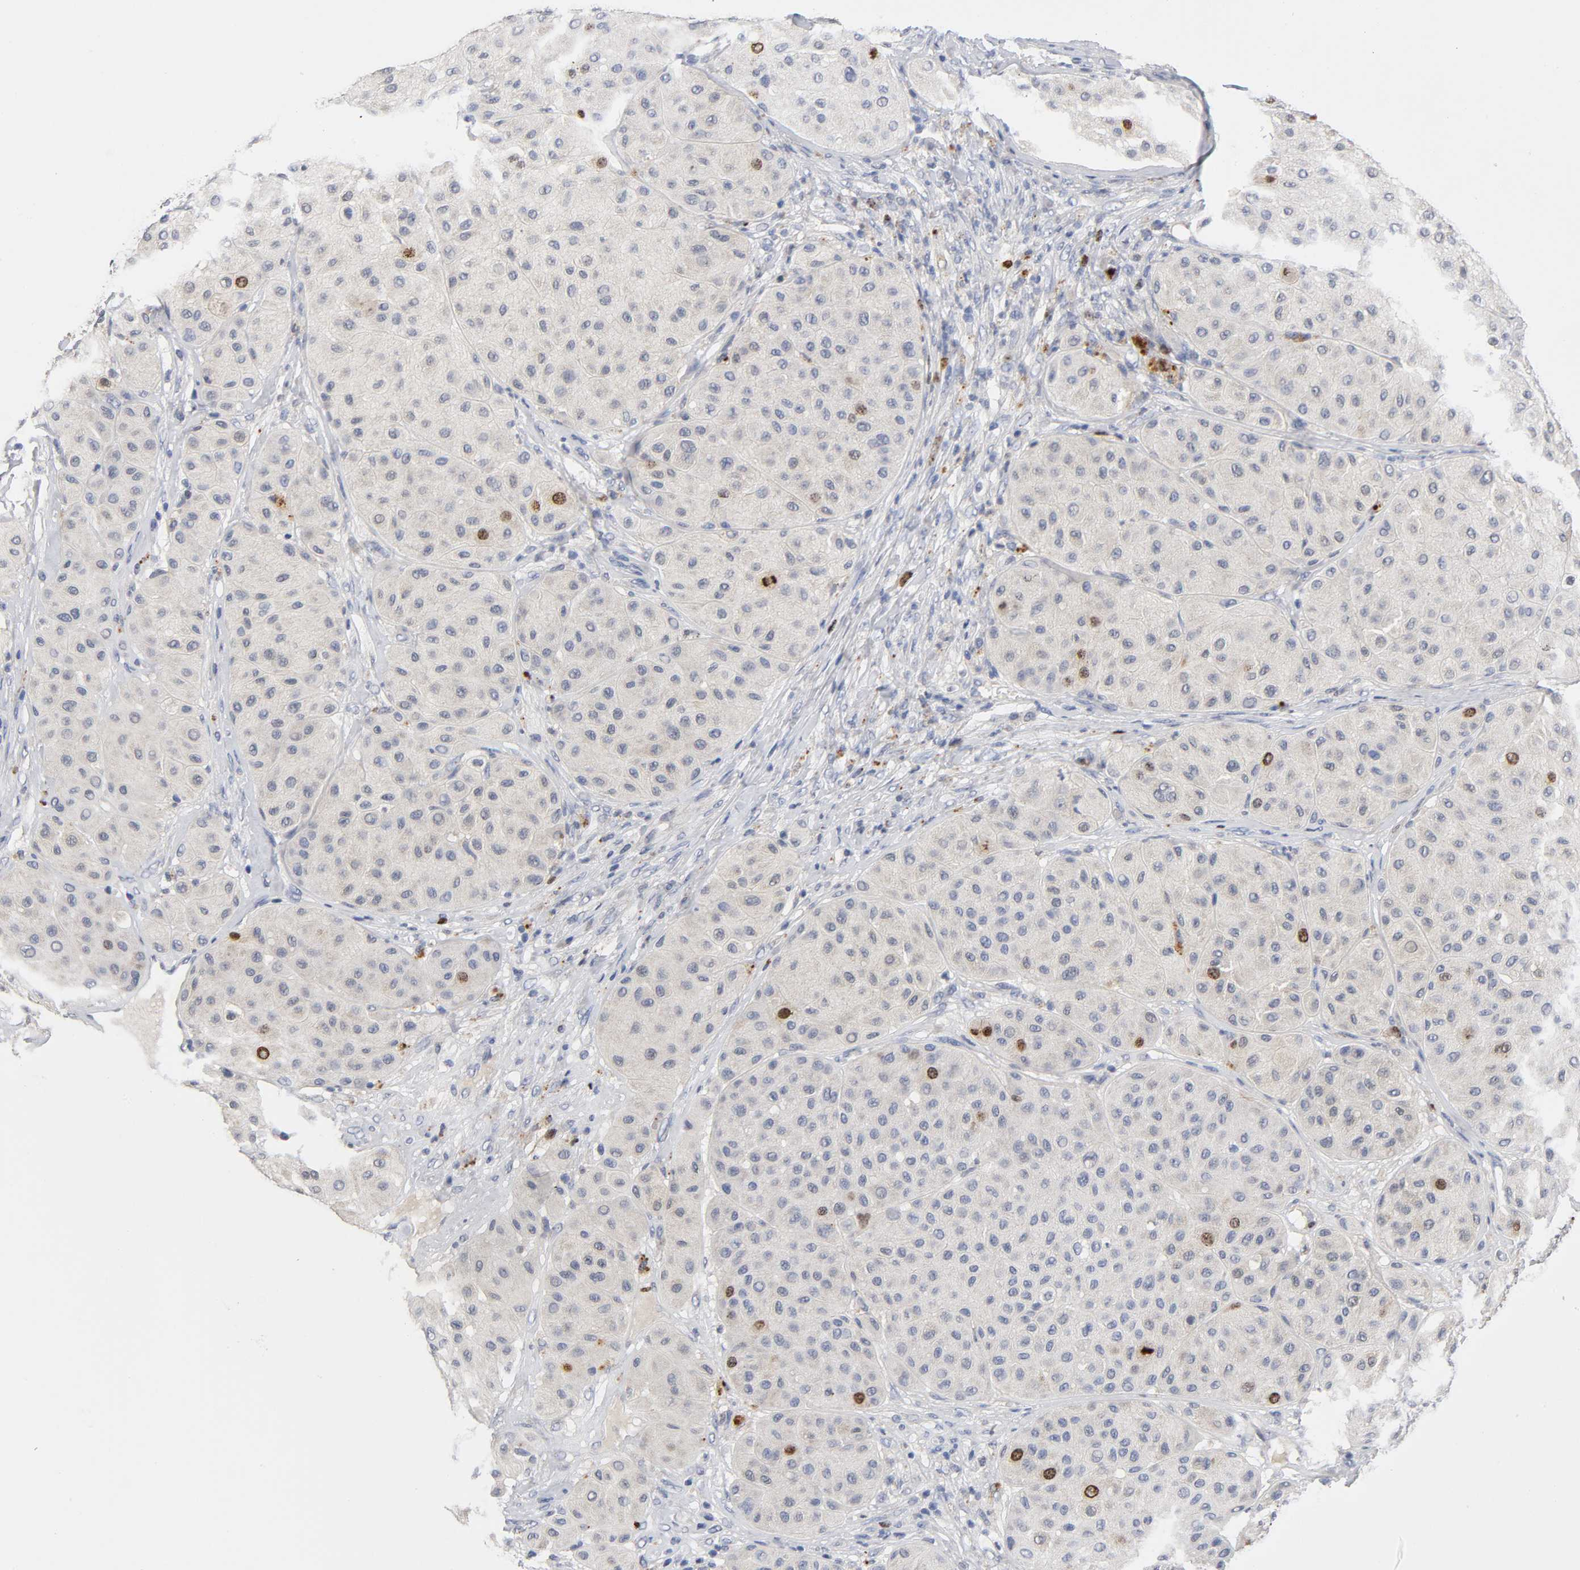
{"staining": {"intensity": "moderate", "quantity": "<25%", "location": "nuclear"}, "tissue": "melanoma", "cell_type": "Tumor cells", "image_type": "cancer", "snomed": [{"axis": "morphology", "description": "Normal tissue, NOS"}, {"axis": "morphology", "description": "Malignant melanoma, Metastatic site"}, {"axis": "topography", "description": "Skin"}], "caption": "Immunohistochemistry (IHC) histopathology image of malignant melanoma (metastatic site) stained for a protein (brown), which reveals low levels of moderate nuclear staining in about <25% of tumor cells.", "gene": "BIRC5", "patient": {"sex": "male", "age": 41}}